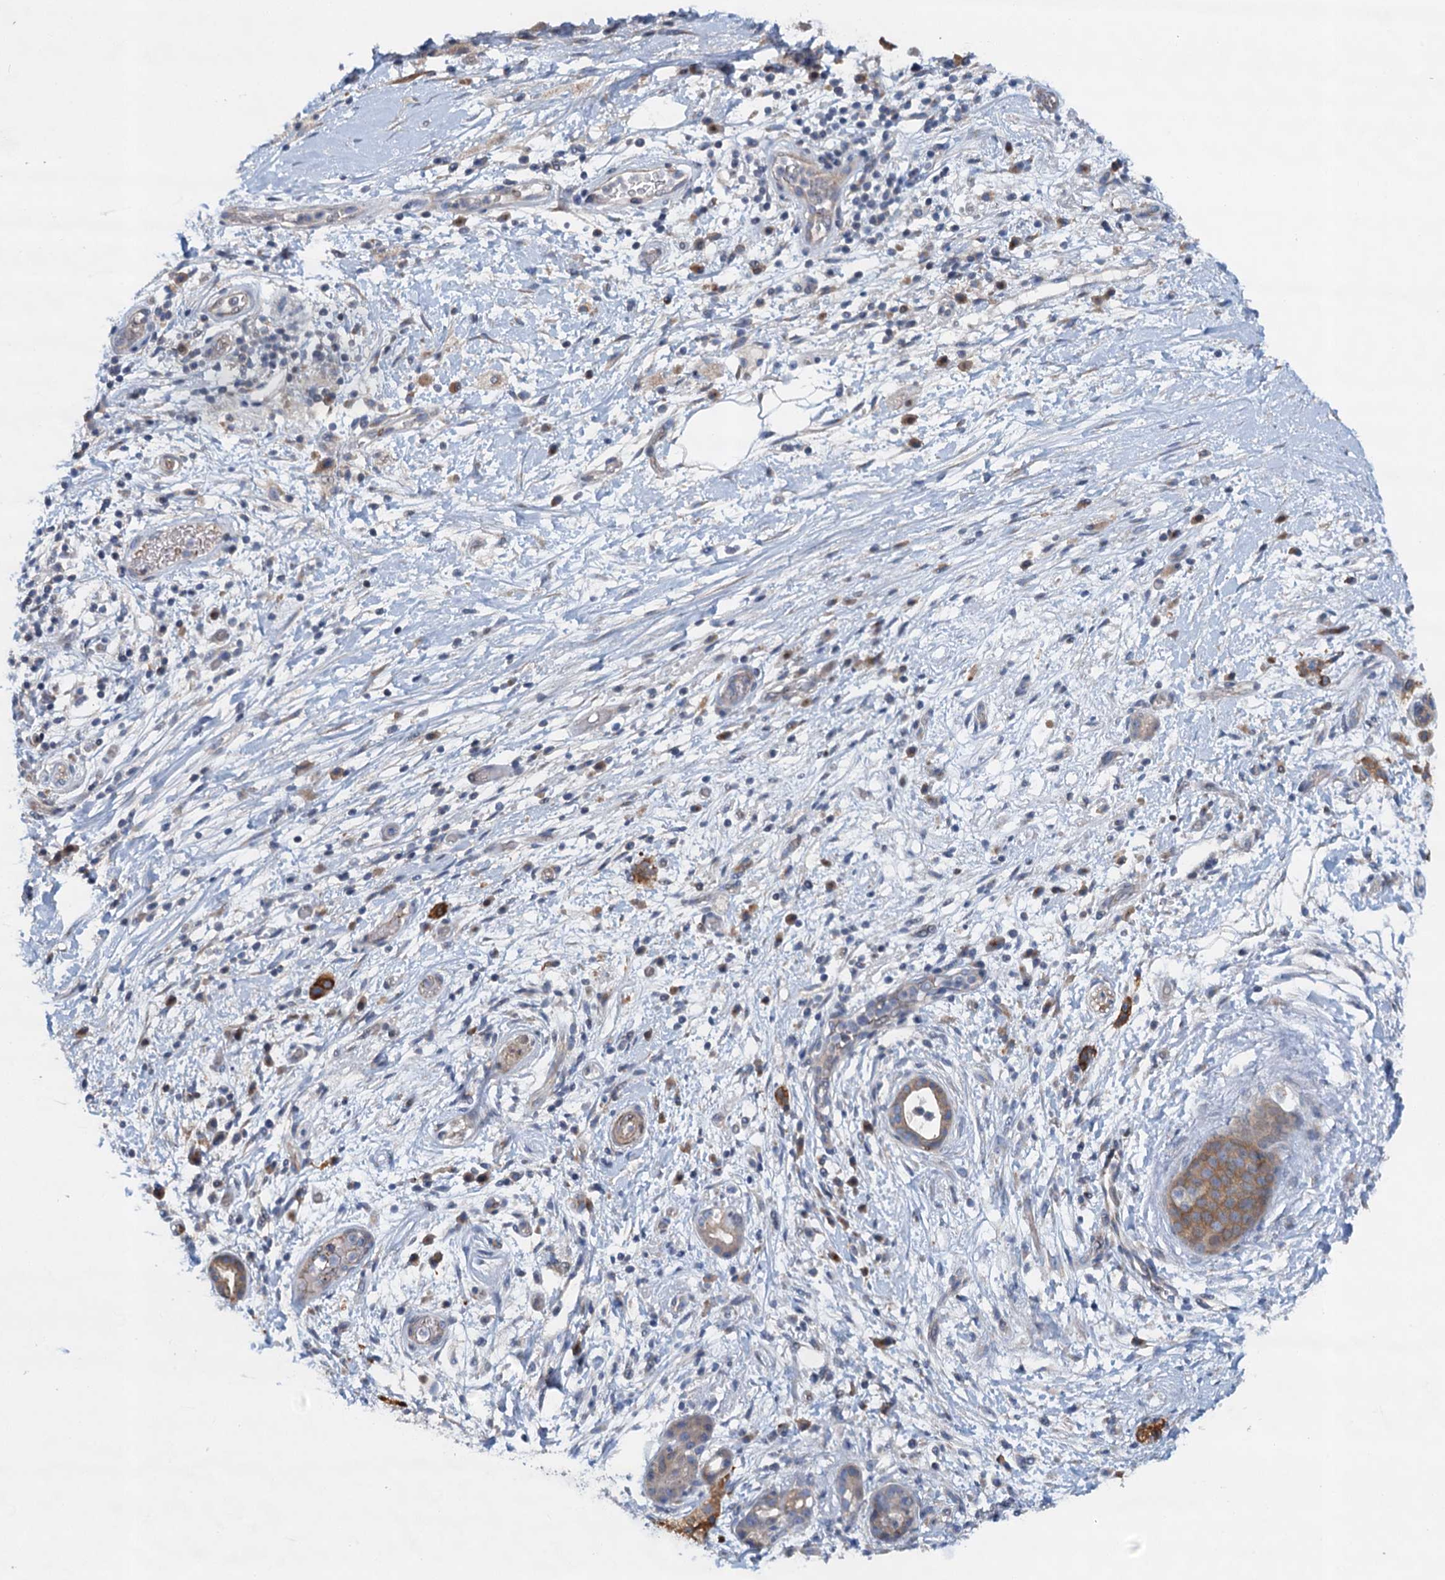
{"staining": {"intensity": "moderate", "quantity": "25%-75%", "location": "cytoplasmic/membranous"}, "tissue": "pancreatic cancer", "cell_type": "Tumor cells", "image_type": "cancer", "snomed": [{"axis": "morphology", "description": "Adenocarcinoma, NOS"}, {"axis": "topography", "description": "Pancreas"}], "caption": "Immunohistochemistry staining of pancreatic cancer, which exhibits medium levels of moderate cytoplasmic/membranous staining in about 25%-75% of tumor cells indicating moderate cytoplasmic/membranous protein staining. The staining was performed using DAB (3,3'-diaminobenzidine) (brown) for protein detection and nuclei were counterstained in hematoxylin (blue).", "gene": "NBEA", "patient": {"sex": "female", "age": 73}}